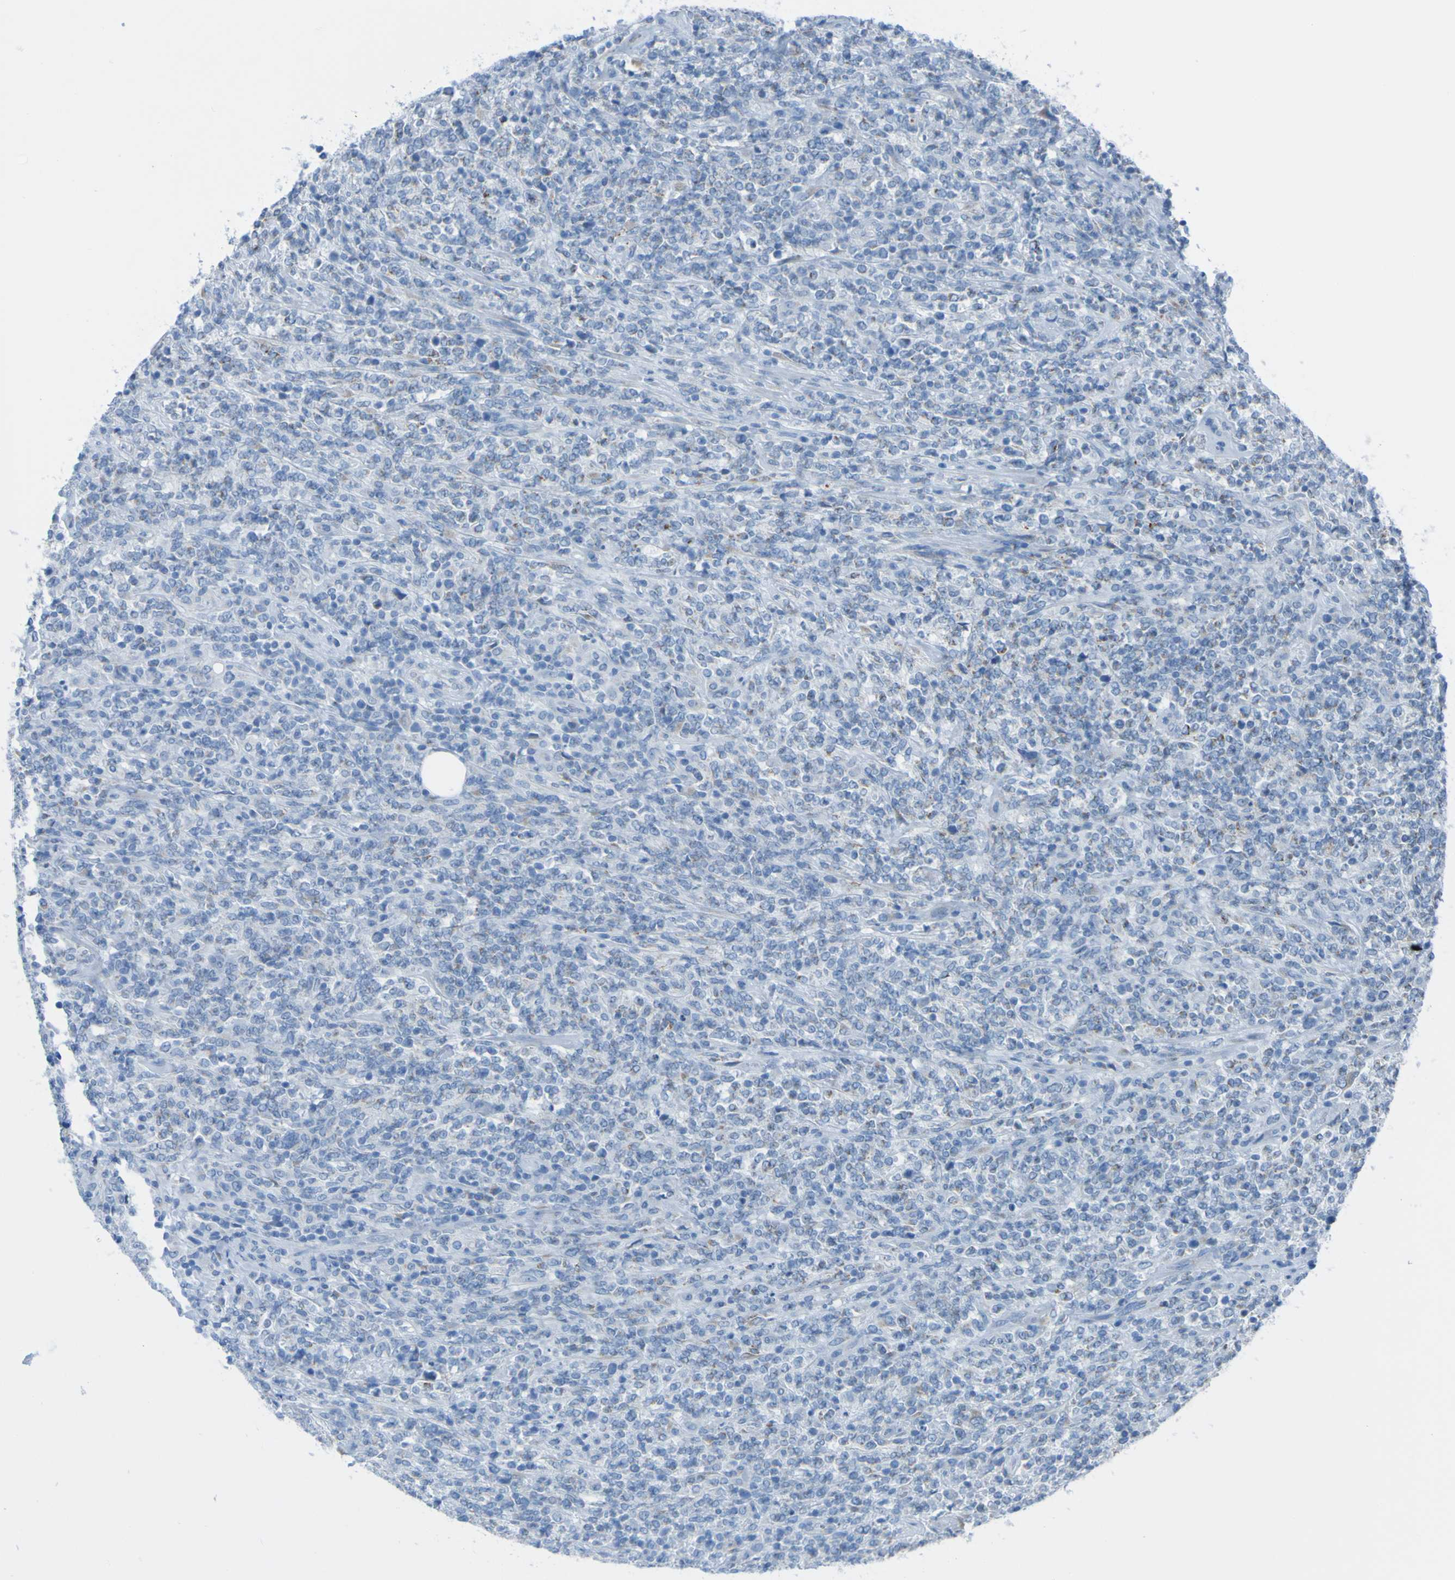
{"staining": {"intensity": "negative", "quantity": "none", "location": "none"}, "tissue": "lymphoma", "cell_type": "Tumor cells", "image_type": "cancer", "snomed": [{"axis": "morphology", "description": "Malignant lymphoma, non-Hodgkin's type, High grade"}, {"axis": "topography", "description": "Soft tissue"}], "caption": "Tumor cells show no significant protein staining in malignant lymphoma, non-Hodgkin's type (high-grade).", "gene": "ACMSD", "patient": {"sex": "male", "age": 18}}